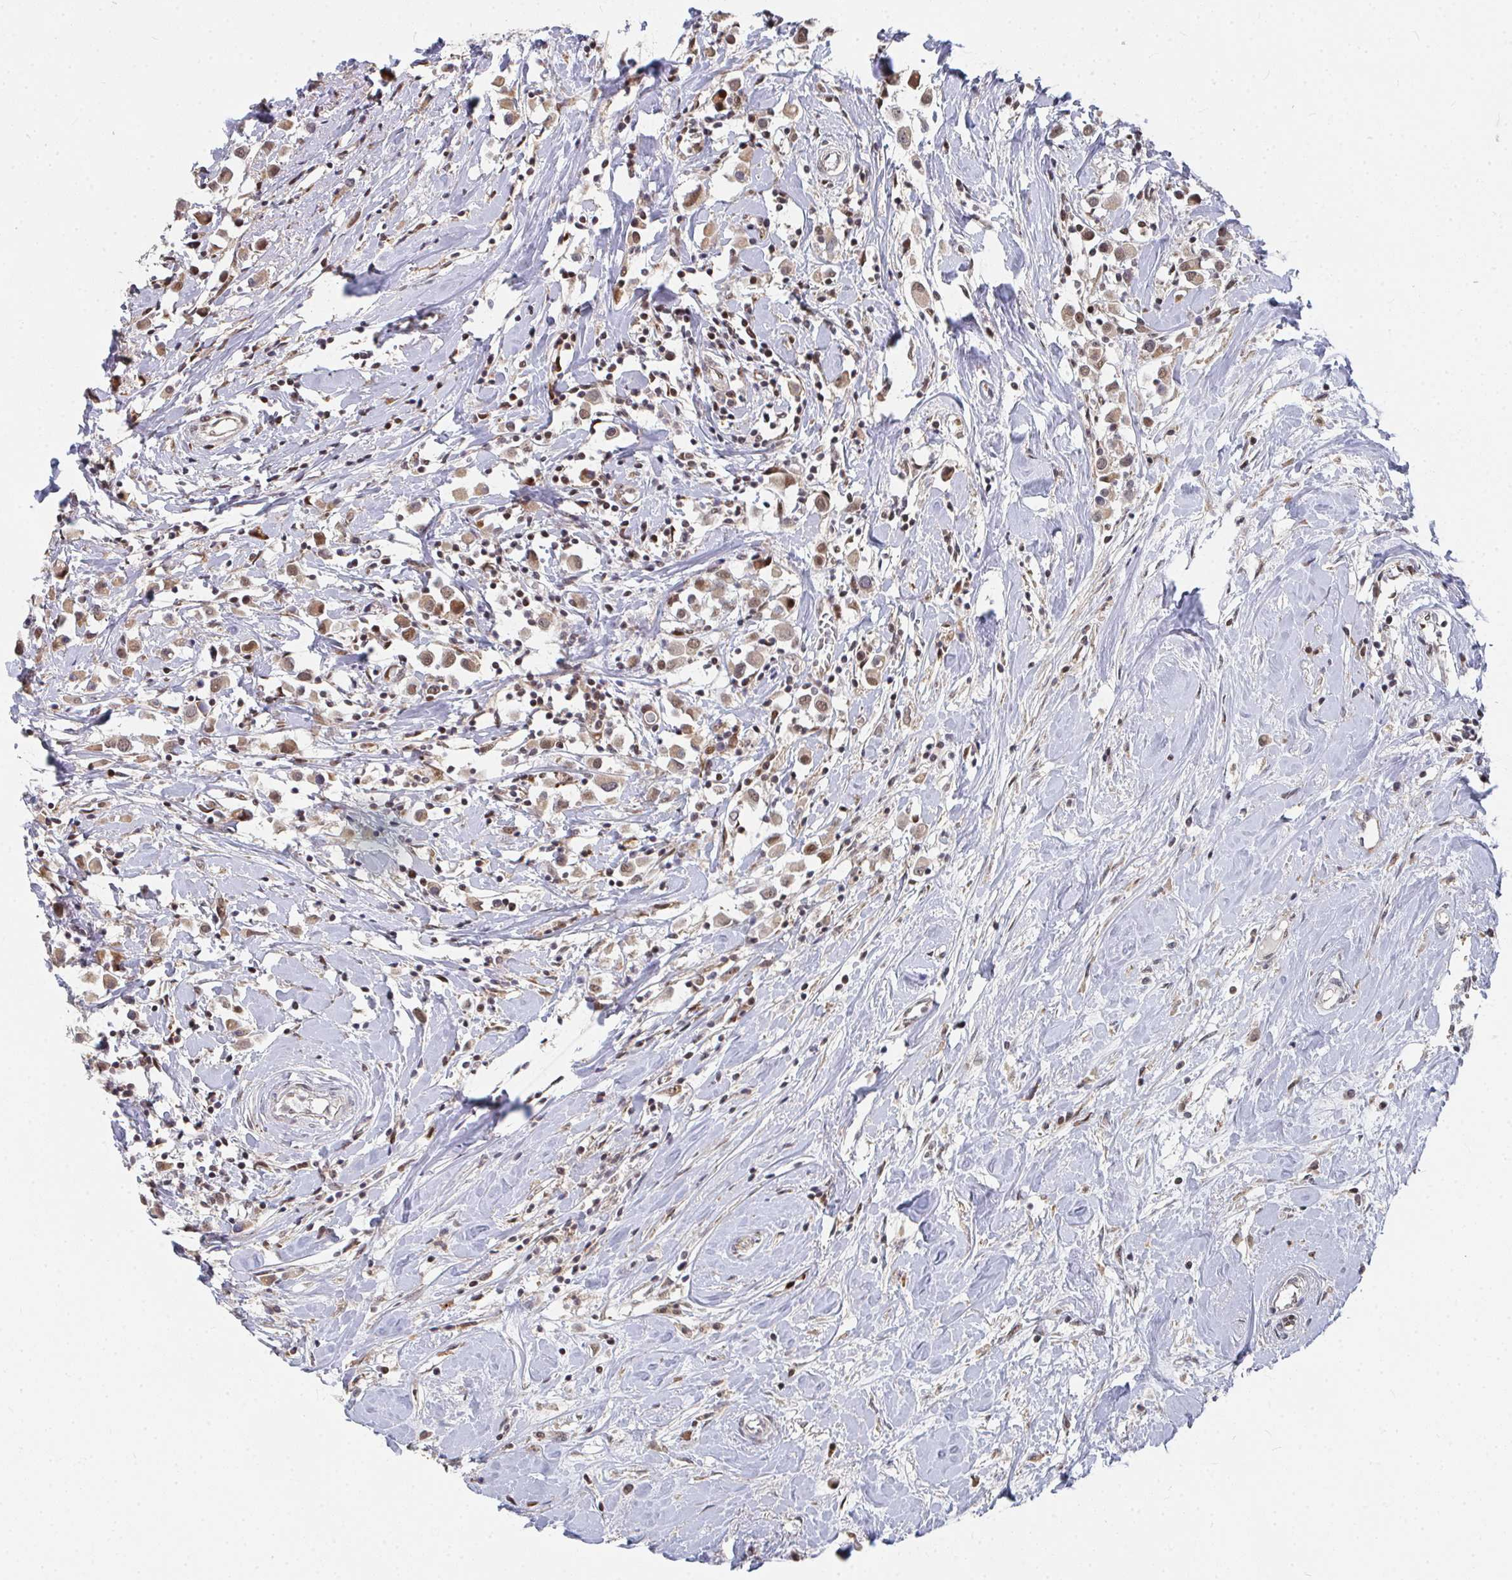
{"staining": {"intensity": "weak", "quantity": ">75%", "location": "cytoplasmic/membranous"}, "tissue": "breast cancer", "cell_type": "Tumor cells", "image_type": "cancer", "snomed": [{"axis": "morphology", "description": "Duct carcinoma"}, {"axis": "topography", "description": "Breast"}], "caption": "IHC histopathology image of neoplastic tissue: breast cancer stained using immunohistochemistry reveals low levels of weak protein expression localized specifically in the cytoplasmic/membranous of tumor cells, appearing as a cytoplasmic/membranous brown color.", "gene": "RBBP5", "patient": {"sex": "female", "age": 61}}